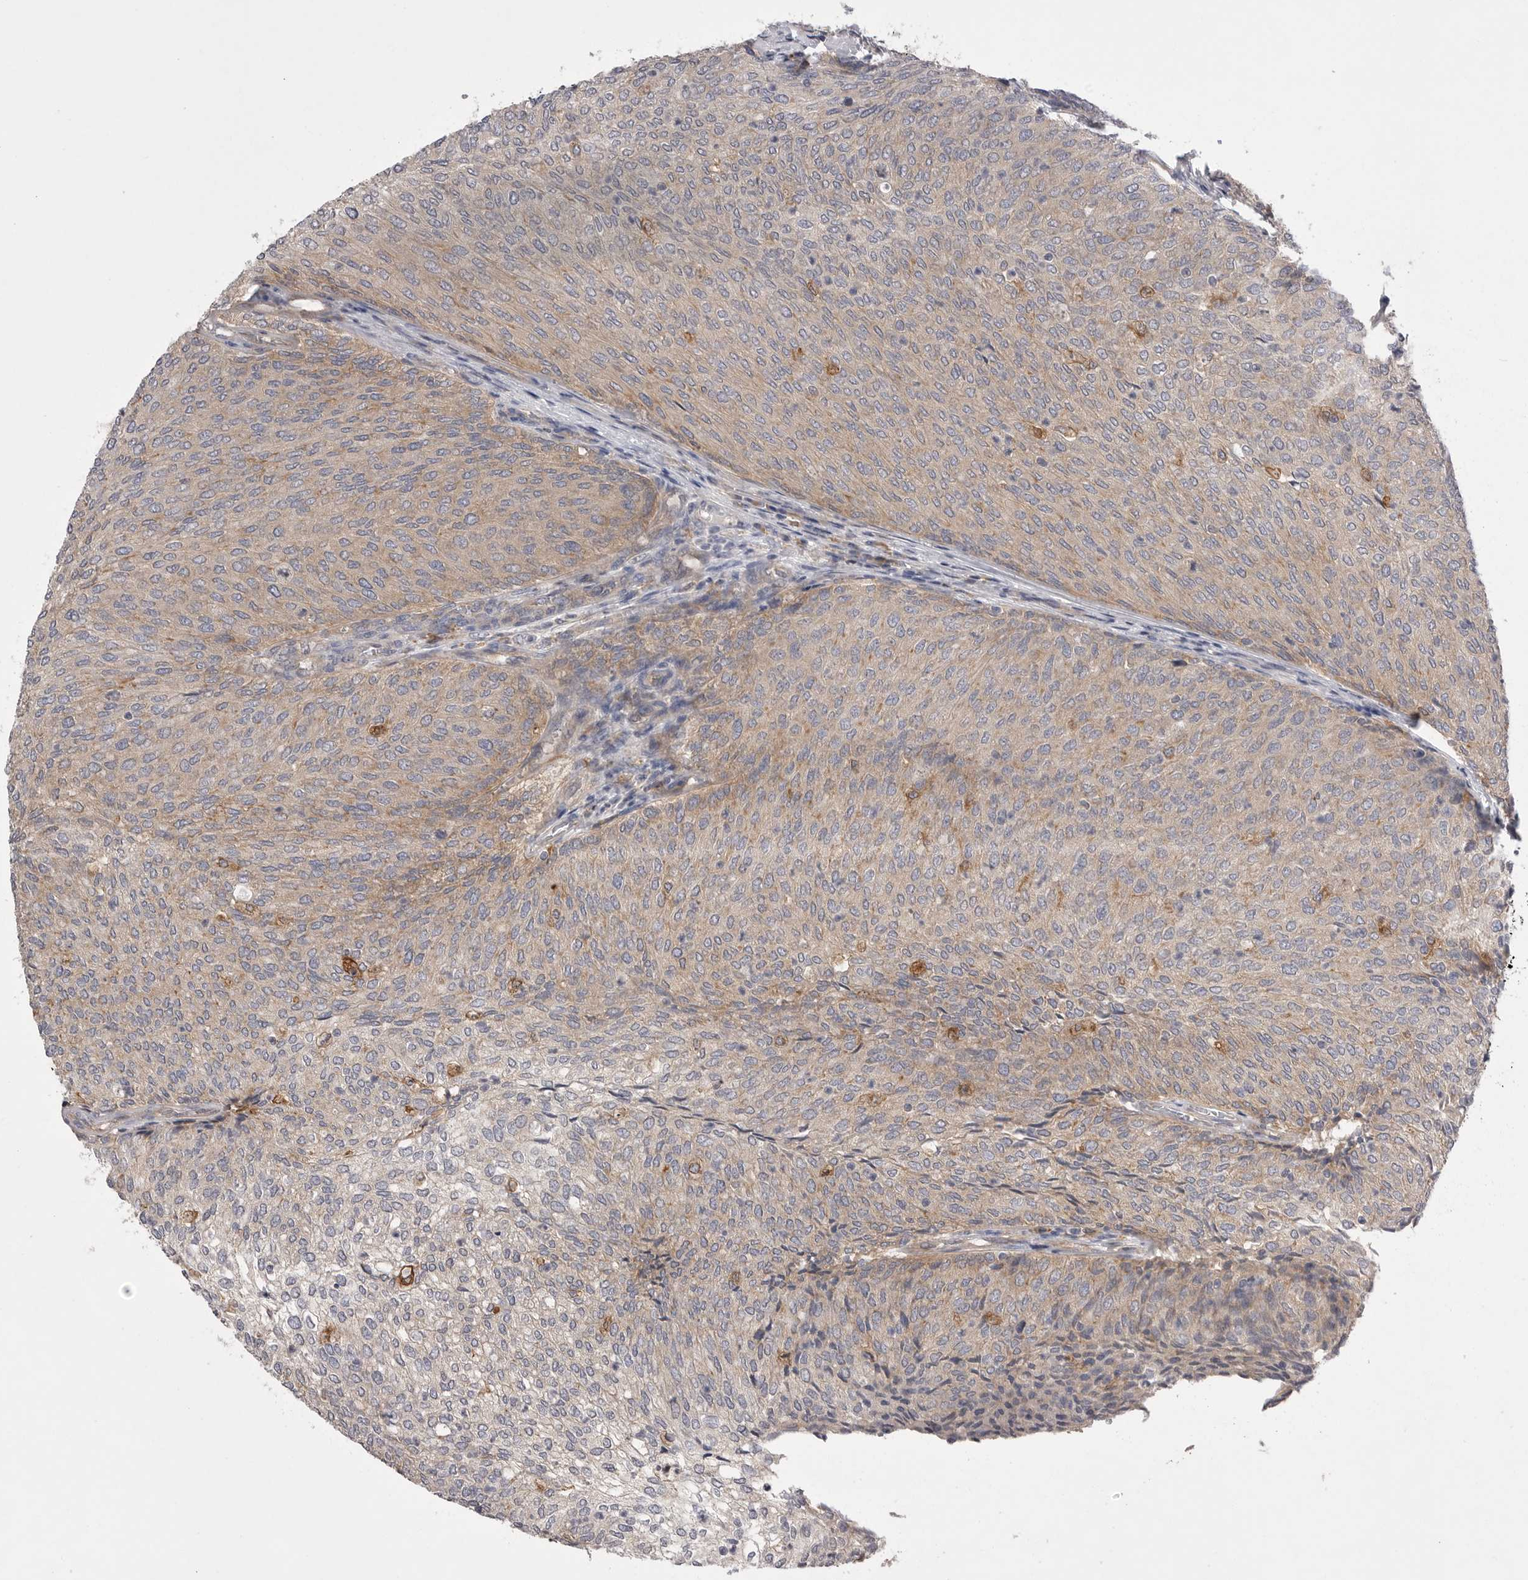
{"staining": {"intensity": "weak", "quantity": "<25%", "location": "cytoplasmic/membranous"}, "tissue": "urothelial cancer", "cell_type": "Tumor cells", "image_type": "cancer", "snomed": [{"axis": "morphology", "description": "Urothelial carcinoma, Low grade"}, {"axis": "topography", "description": "Urinary bladder"}], "caption": "High magnification brightfield microscopy of urothelial cancer stained with DAB (3,3'-diaminobenzidine) (brown) and counterstained with hematoxylin (blue): tumor cells show no significant staining. (DAB immunohistochemistry visualized using brightfield microscopy, high magnification).", "gene": "VAC14", "patient": {"sex": "female", "age": 79}}